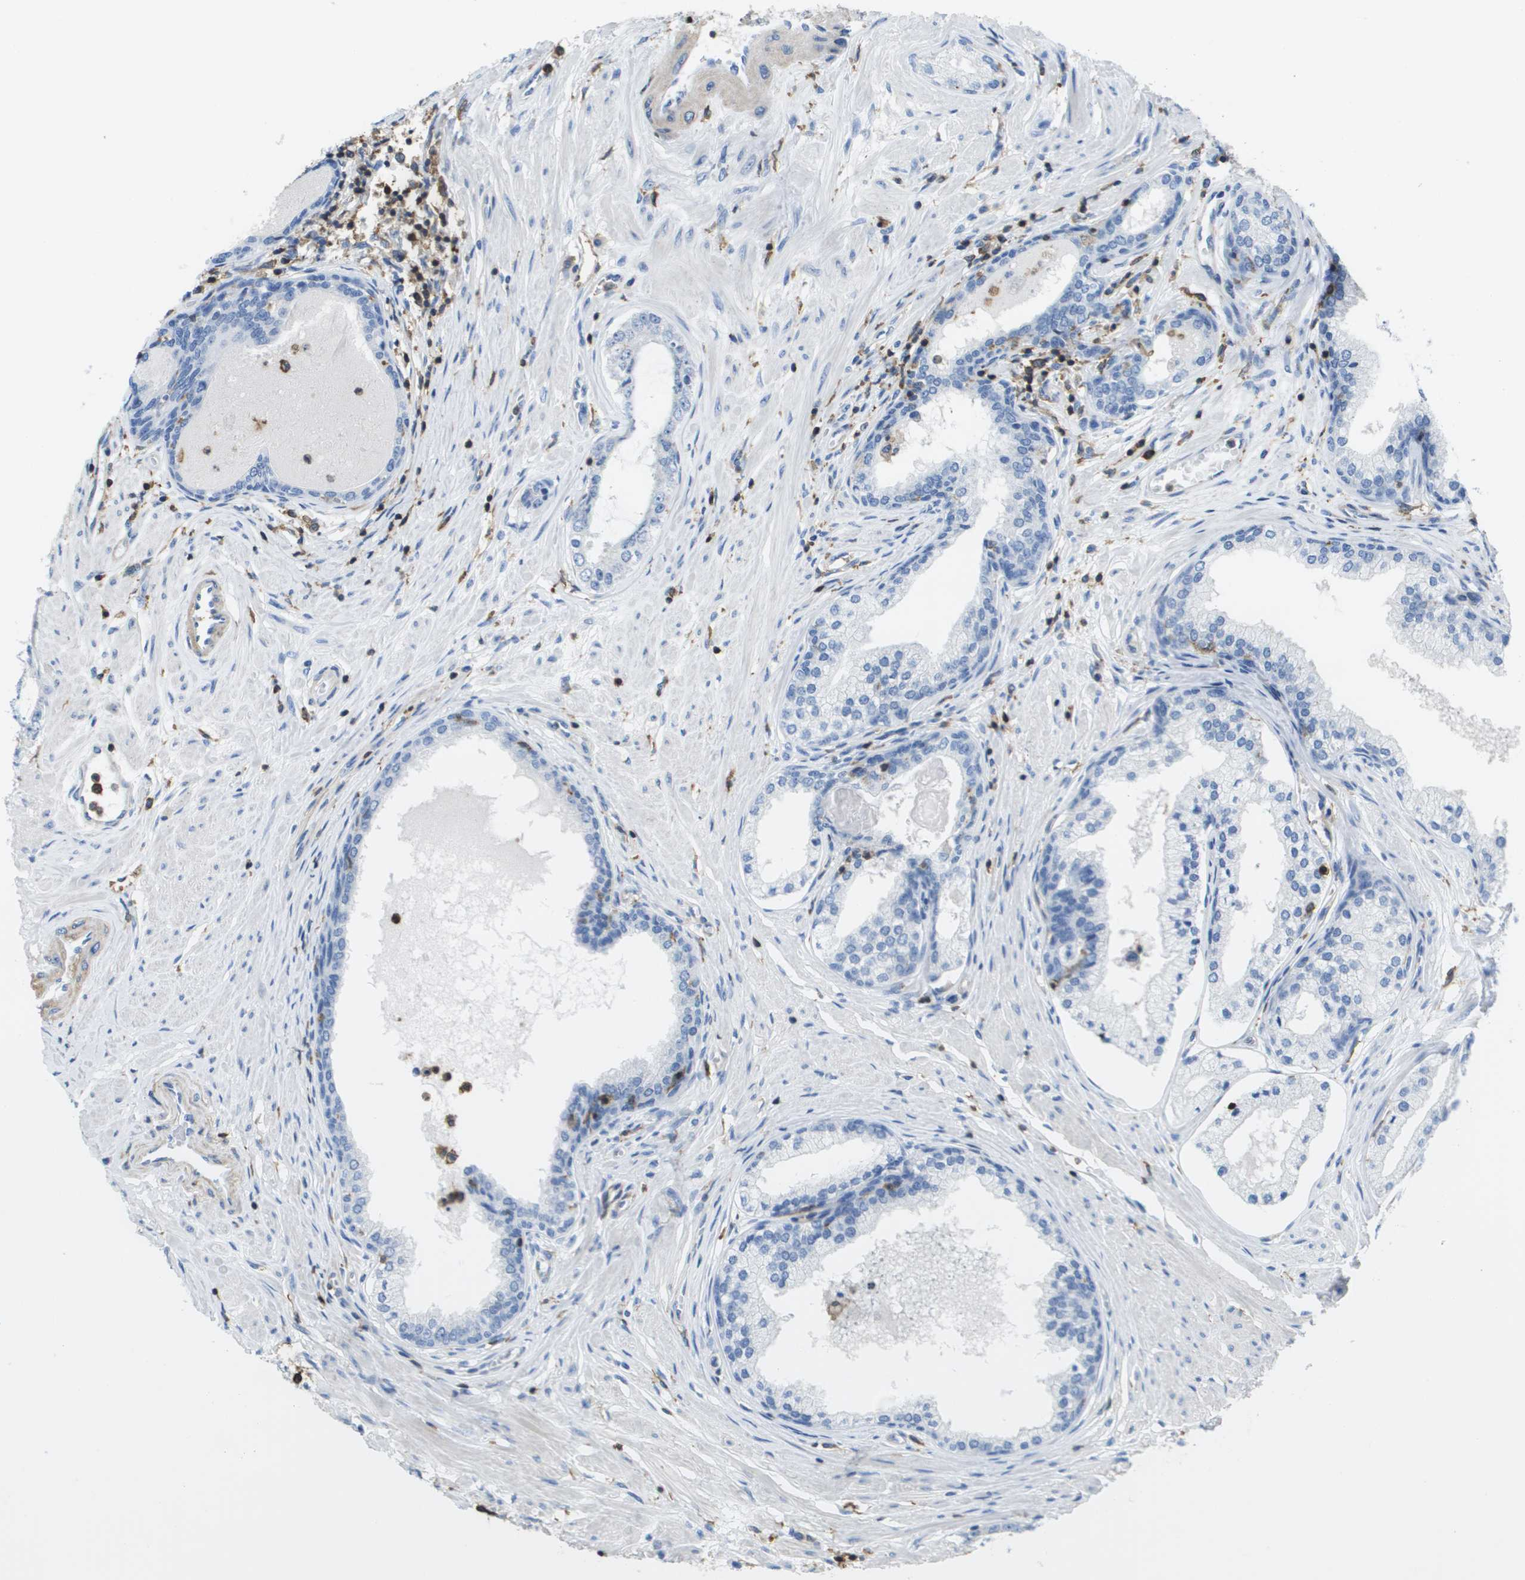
{"staining": {"intensity": "negative", "quantity": "none", "location": "none"}, "tissue": "prostate cancer", "cell_type": "Tumor cells", "image_type": "cancer", "snomed": [{"axis": "morphology", "description": "Adenocarcinoma, Low grade"}, {"axis": "topography", "description": "Prostate"}], "caption": "There is no significant expression in tumor cells of prostate cancer. The staining is performed using DAB (3,3'-diaminobenzidine) brown chromogen with nuclei counter-stained in using hematoxylin.", "gene": "RCSD1", "patient": {"sex": "male", "age": 63}}